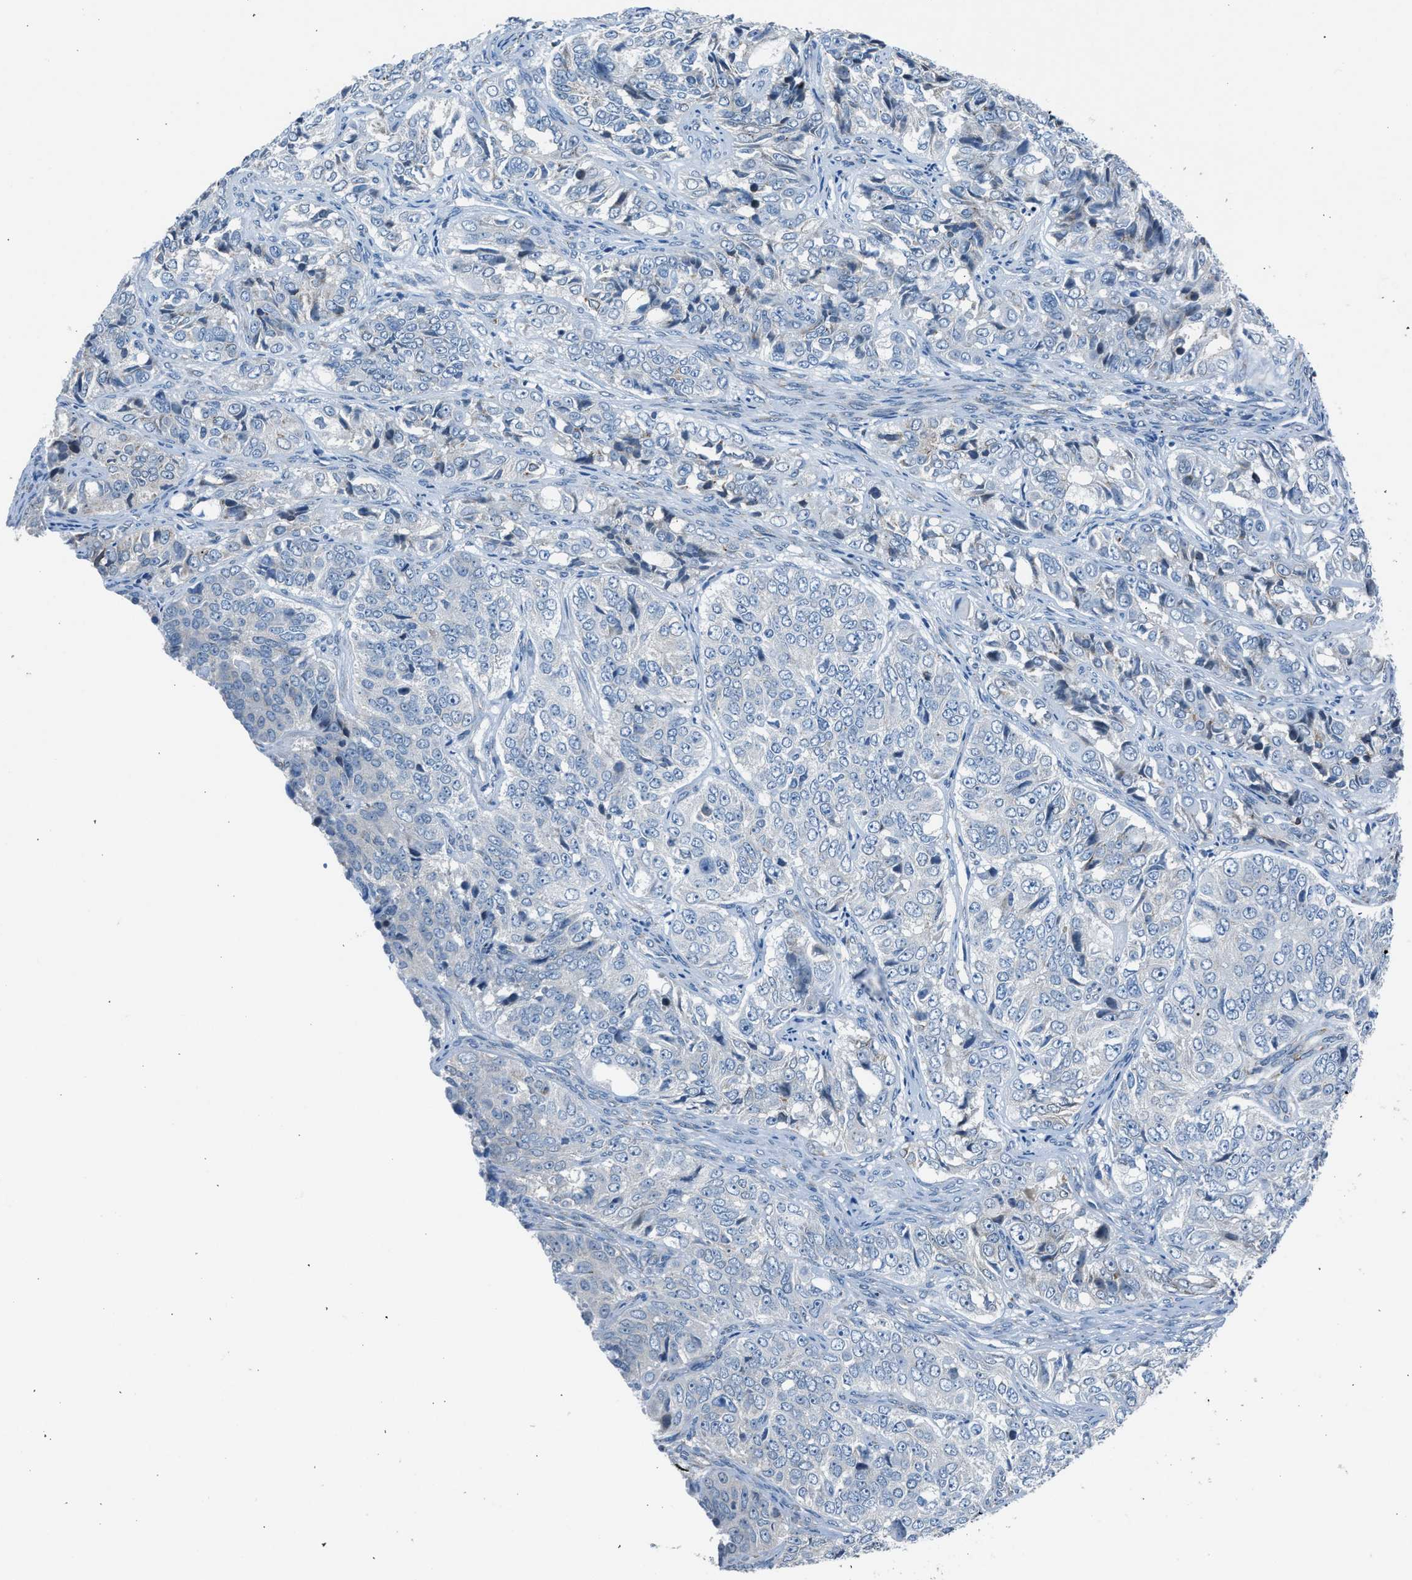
{"staining": {"intensity": "negative", "quantity": "none", "location": "none"}, "tissue": "ovarian cancer", "cell_type": "Tumor cells", "image_type": "cancer", "snomed": [{"axis": "morphology", "description": "Carcinoma, endometroid"}, {"axis": "topography", "description": "Ovary"}], "caption": "An immunohistochemistry (IHC) micrograph of ovarian cancer (endometroid carcinoma) is shown. There is no staining in tumor cells of ovarian cancer (endometroid carcinoma). (DAB (3,3'-diaminobenzidine) immunohistochemistry, high magnification).", "gene": "RNF41", "patient": {"sex": "female", "age": 51}}